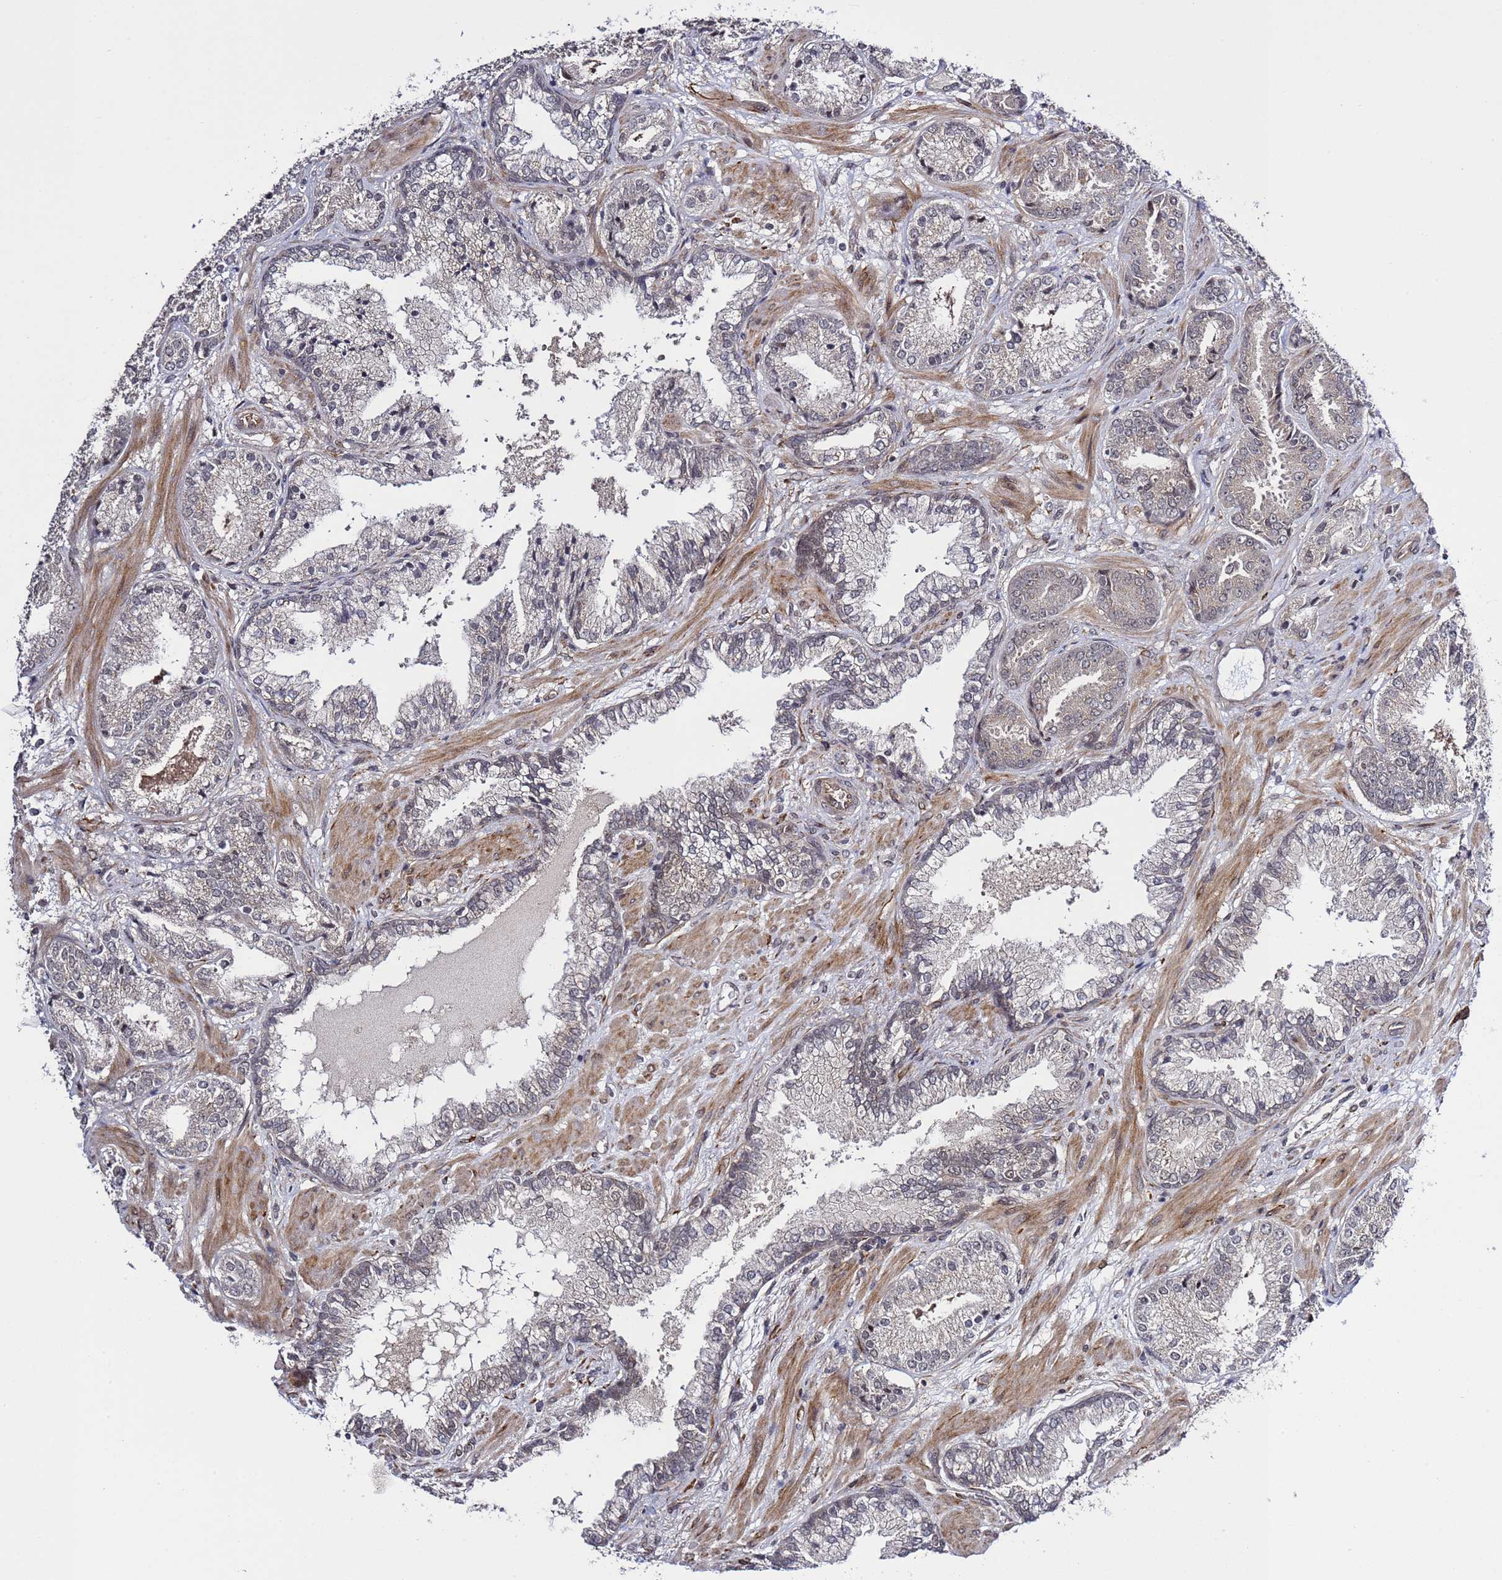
{"staining": {"intensity": "negative", "quantity": "none", "location": "none"}, "tissue": "prostate cancer", "cell_type": "Tumor cells", "image_type": "cancer", "snomed": [{"axis": "morphology", "description": "Adenocarcinoma, High grade"}, {"axis": "topography", "description": "Prostate"}], "caption": "Tumor cells show no significant protein positivity in prostate cancer (high-grade adenocarcinoma). (Stains: DAB (3,3'-diaminobenzidine) immunohistochemistry with hematoxylin counter stain, Microscopy: brightfield microscopy at high magnification).", "gene": "POLR2D", "patient": {"sex": "male", "age": 63}}